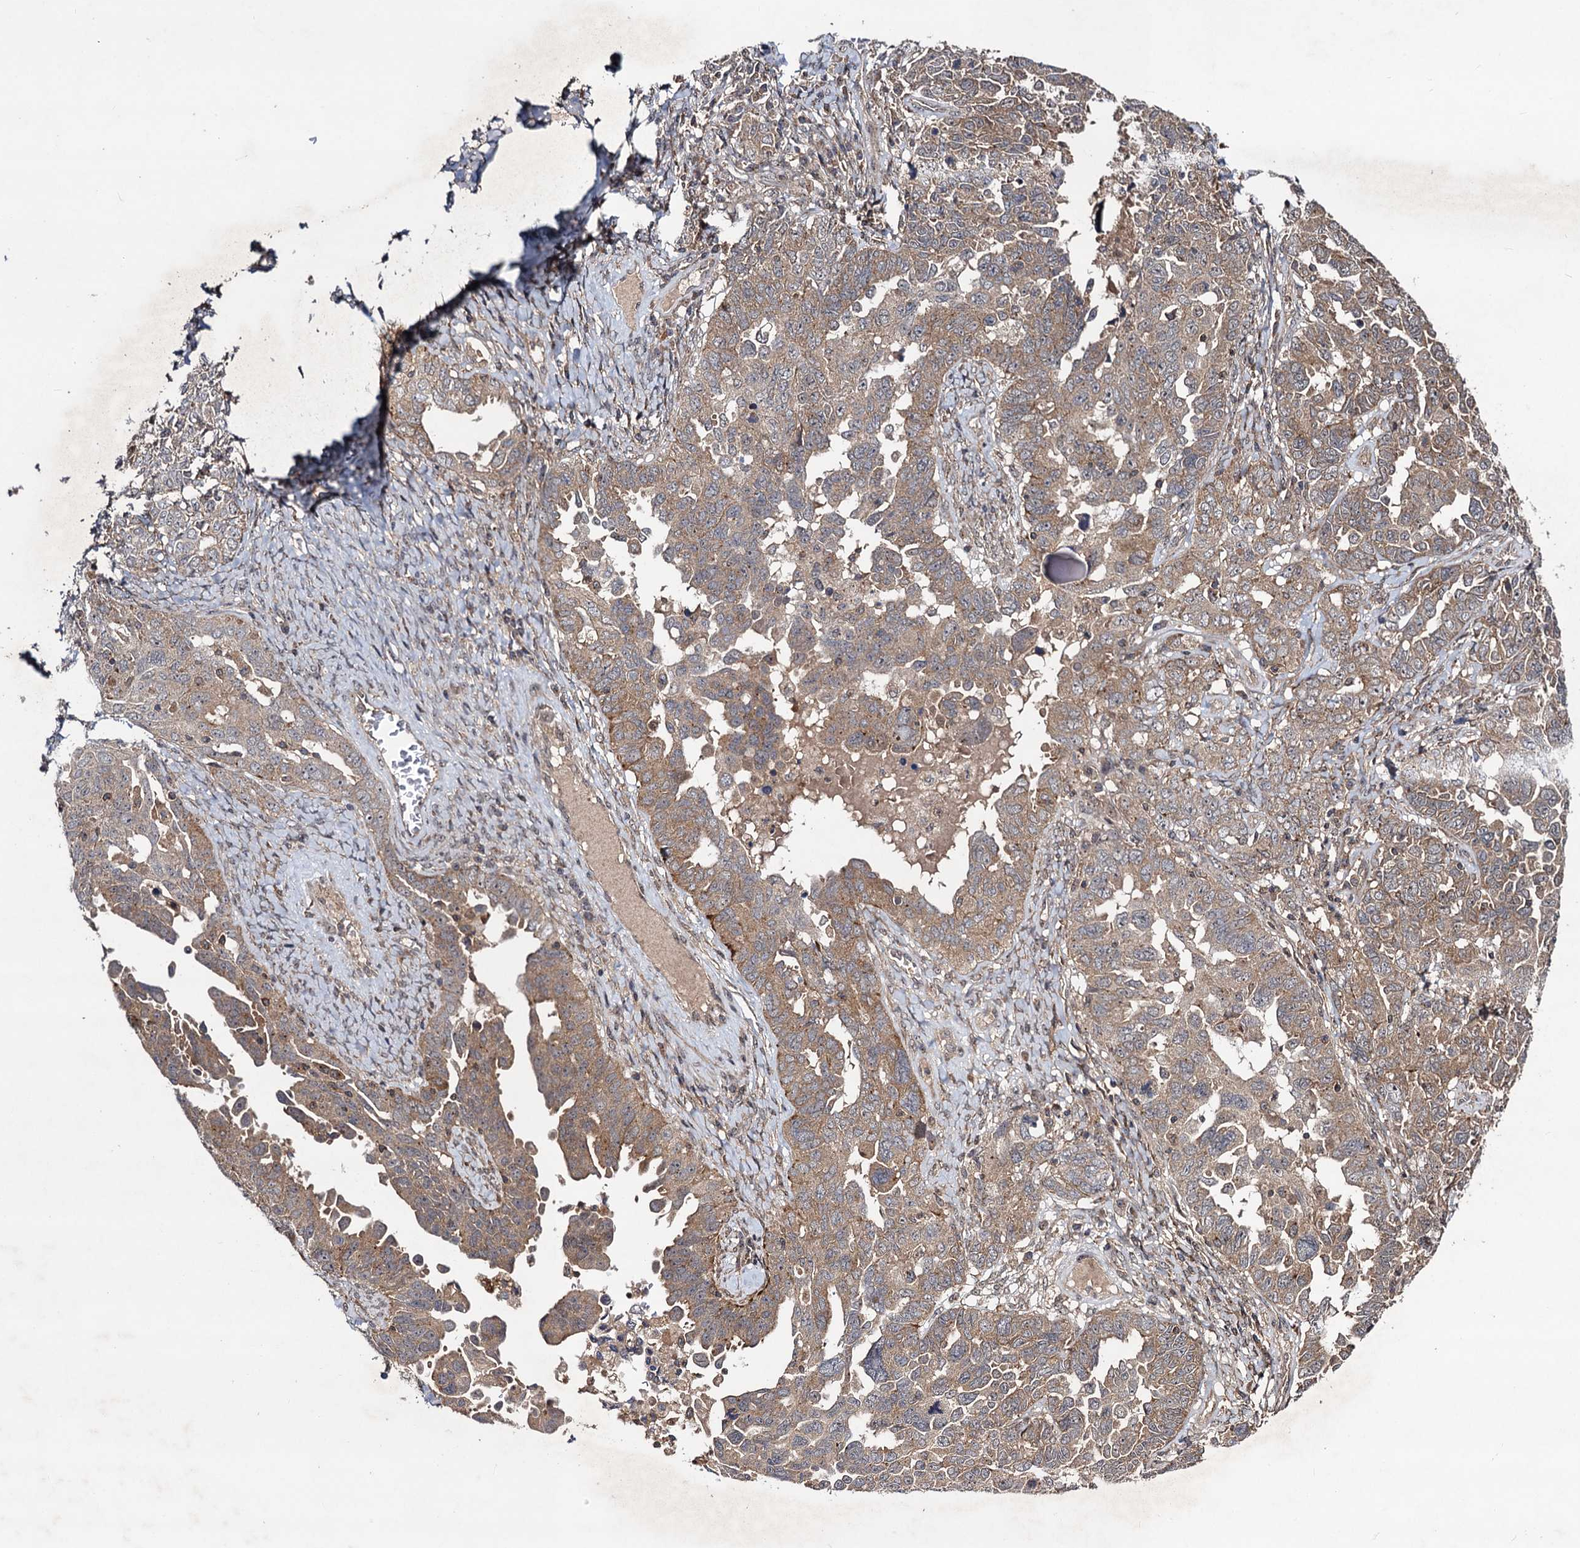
{"staining": {"intensity": "moderate", "quantity": "25%-75%", "location": "cytoplasmic/membranous"}, "tissue": "ovarian cancer", "cell_type": "Tumor cells", "image_type": "cancer", "snomed": [{"axis": "morphology", "description": "Carcinoma, endometroid"}, {"axis": "topography", "description": "Ovary"}], "caption": "IHC (DAB (3,3'-diaminobenzidine)) staining of endometroid carcinoma (ovarian) exhibits moderate cytoplasmic/membranous protein staining in approximately 25%-75% of tumor cells.", "gene": "KXD1", "patient": {"sex": "female", "age": 62}}